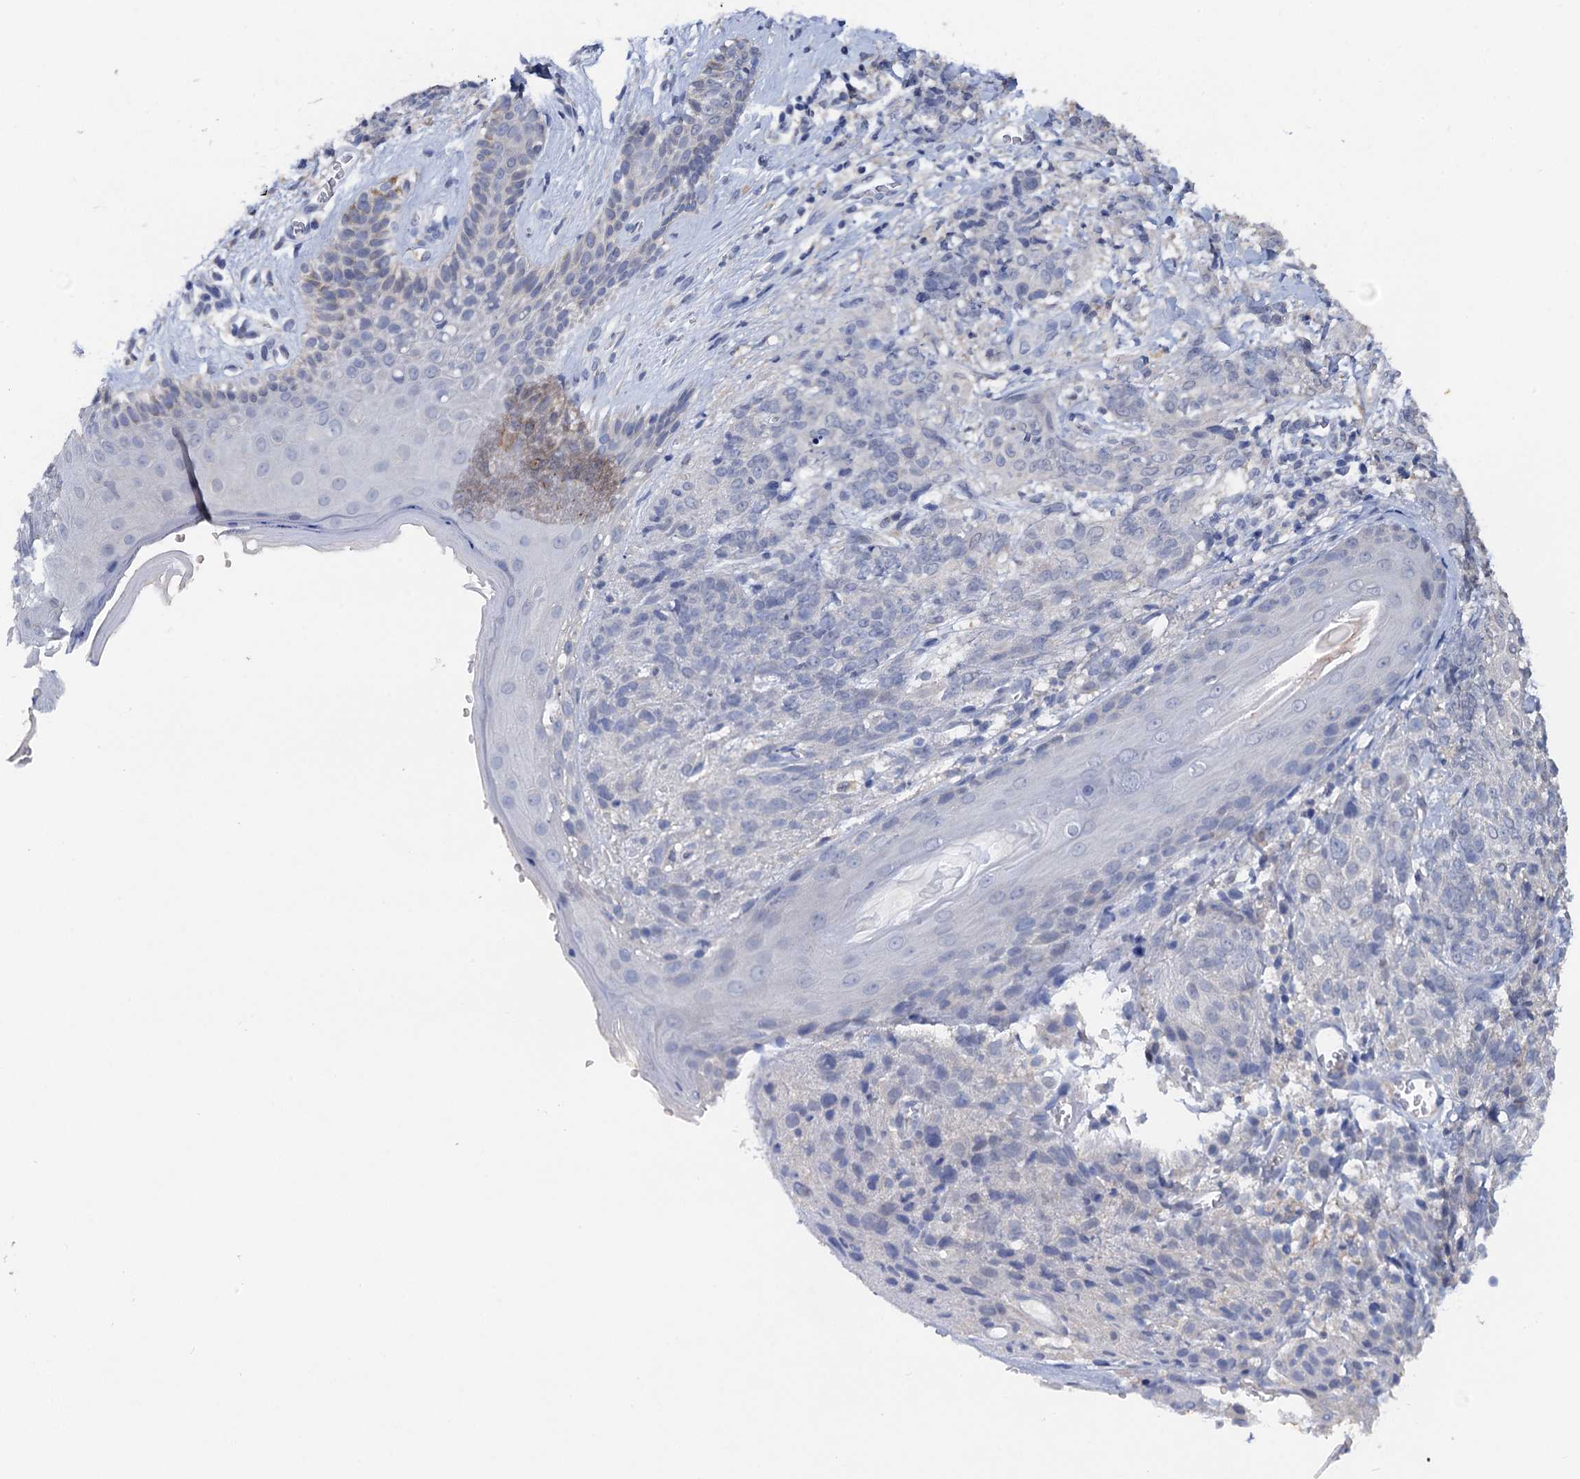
{"staining": {"intensity": "negative", "quantity": "none", "location": "none"}, "tissue": "skin cancer", "cell_type": "Tumor cells", "image_type": "cancer", "snomed": [{"axis": "morphology", "description": "Squamous cell carcinoma, NOS"}, {"axis": "topography", "description": "Skin"}, {"axis": "topography", "description": "Vulva"}], "caption": "Immunohistochemistry (IHC) micrograph of human skin cancer stained for a protein (brown), which exhibits no positivity in tumor cells.", "gene": "TMEM39B", "patient": {"sex": "female", "age": 85}}